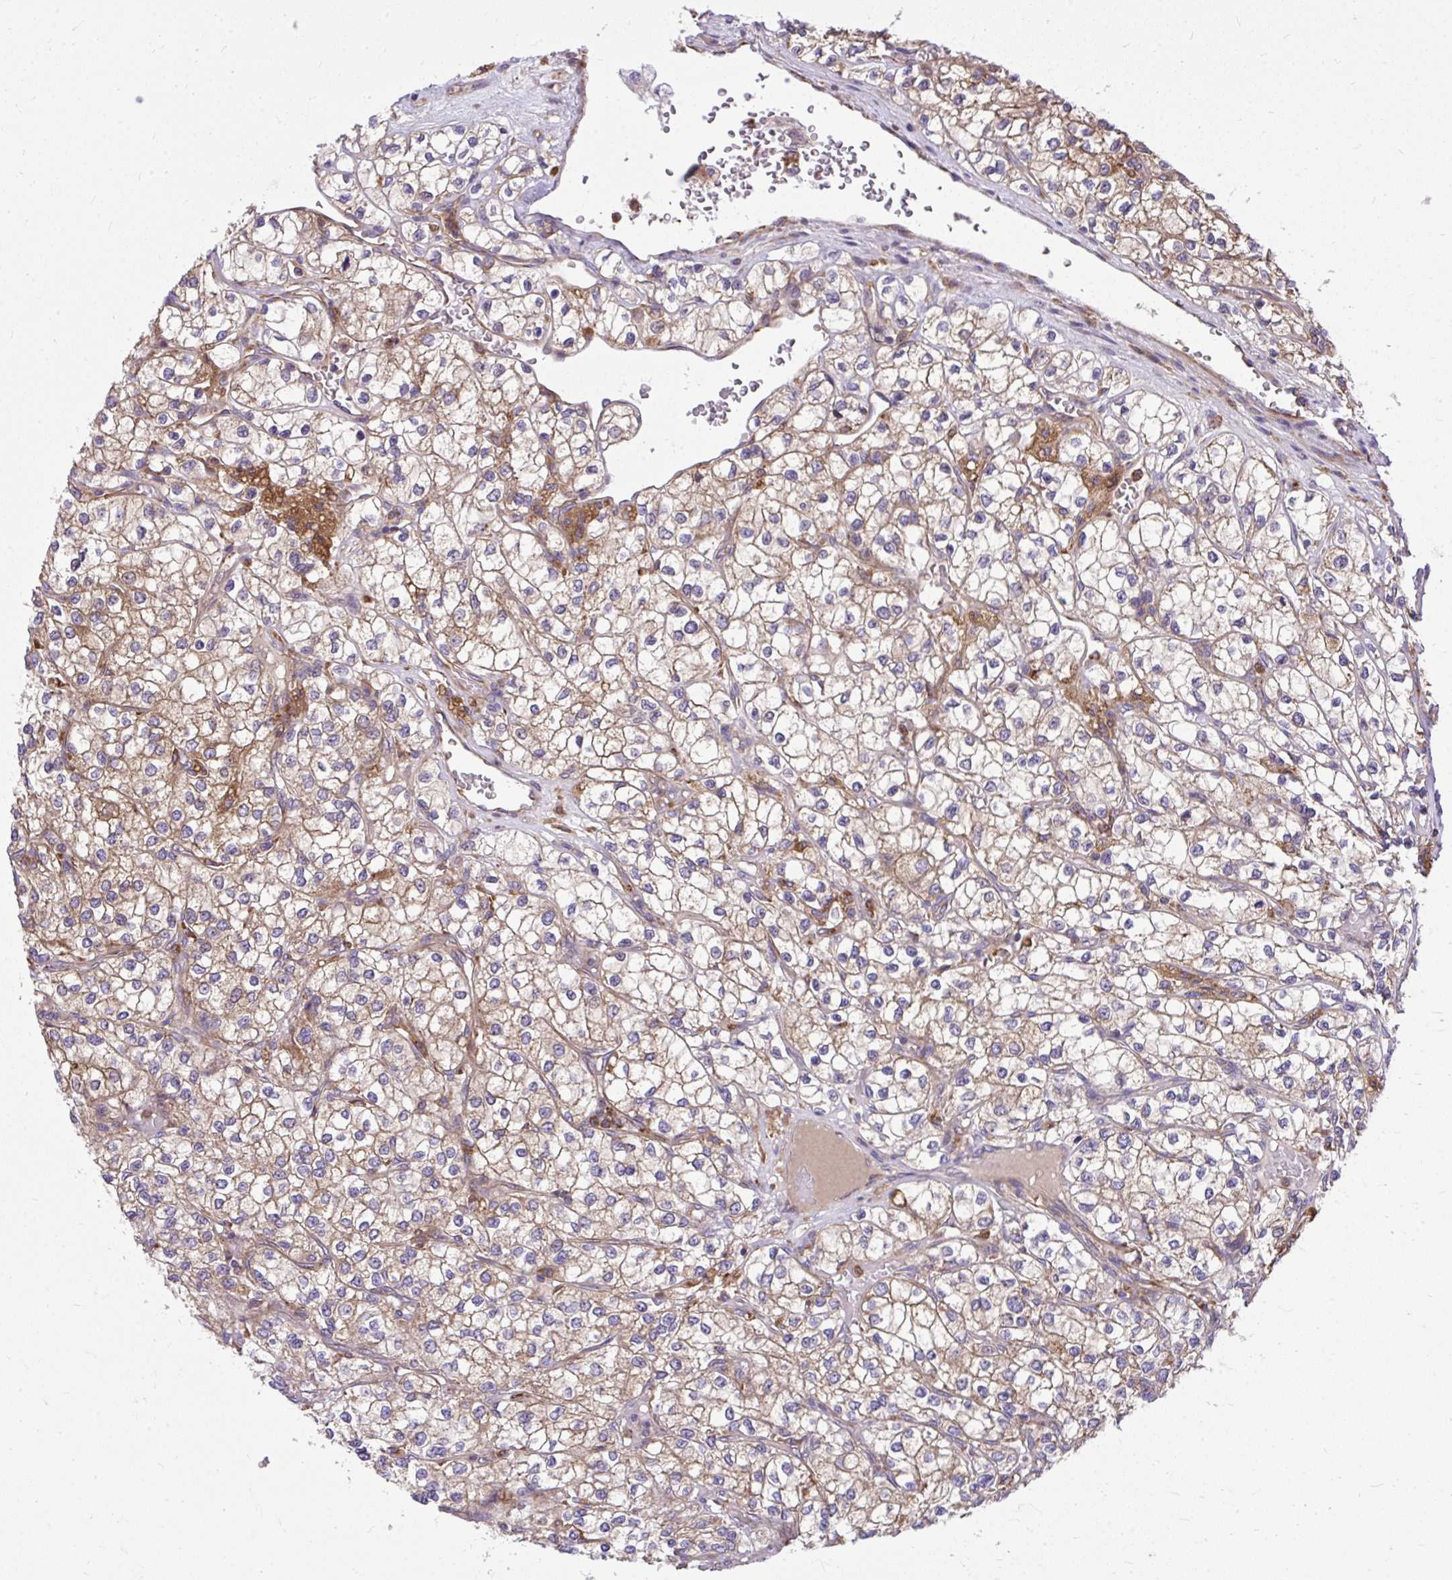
{"staining": {"intensity": "weak", "quantity": "25%-75%", "location": "cytoplasmic/membranous"}, "tissue": "renal cancer", "cell_type": "Tumor cells", "image_type": "cancer", "snomed": [{"axis": "morphology", "description": "Adenocarcinoma, NOS"}, {"axis": "topography", "description": "Kidney"}], "caption": "High-magnification brightfield microscopy of renal cancer (adenocarcinoma) stained with DAB (3,3'-diaminobenzidine) (brown) and counterstained with hematoxylin (blue). tumor cells exhibit weak cytoplasmic/membranous staining is appreciated in approximately25%-75% of cells. Using DAB (brown) and hematoxylin (blue) stains, captured at high magnification using brightfield microscopy.", "gene": "PAIP2", "patient": {"sex": "male", "age": 80}}